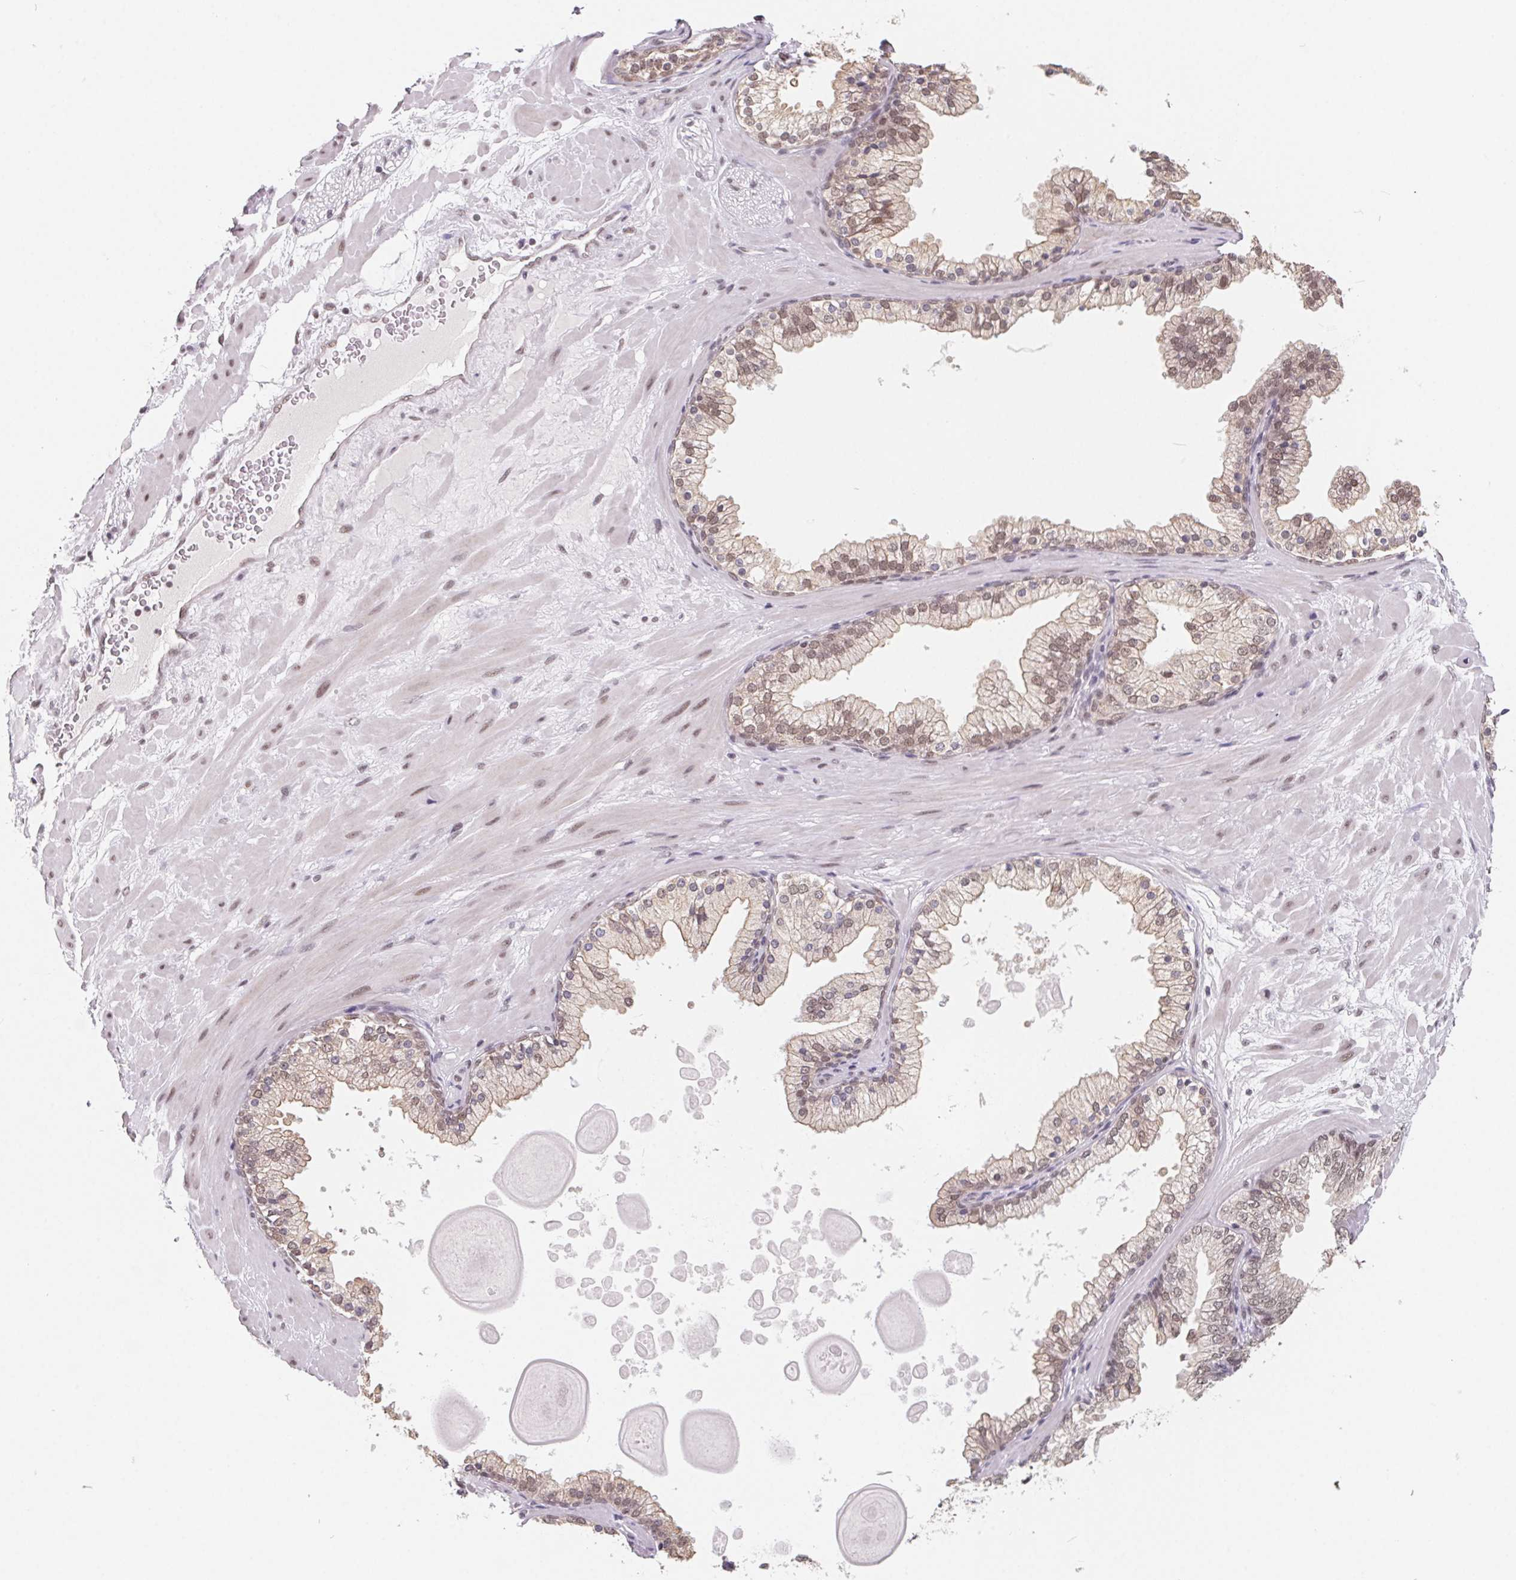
{"staining": {"intensity": "moderate", "quantity": "25%-75%", "location": "nuclear"}, "tissue": "soft tissue", "cell_type": "Fibroblasts", "image_type": "normal", "snomed": [{"axis": "morphology", "description": "Normal tissue, NOS"}, {"axis": "topography", "description": "Prostate"}, {"axis": "topography", "description": "Peripheral nerve tissue"}], "caption": "DAB immunohistochemical staining of normal soft tissue exhibits moderate nuclear protein expression in about 25%-75% of fibroblasts.", "gene": "TCERG1", "patient": {"sex": "male", "age": 61}}